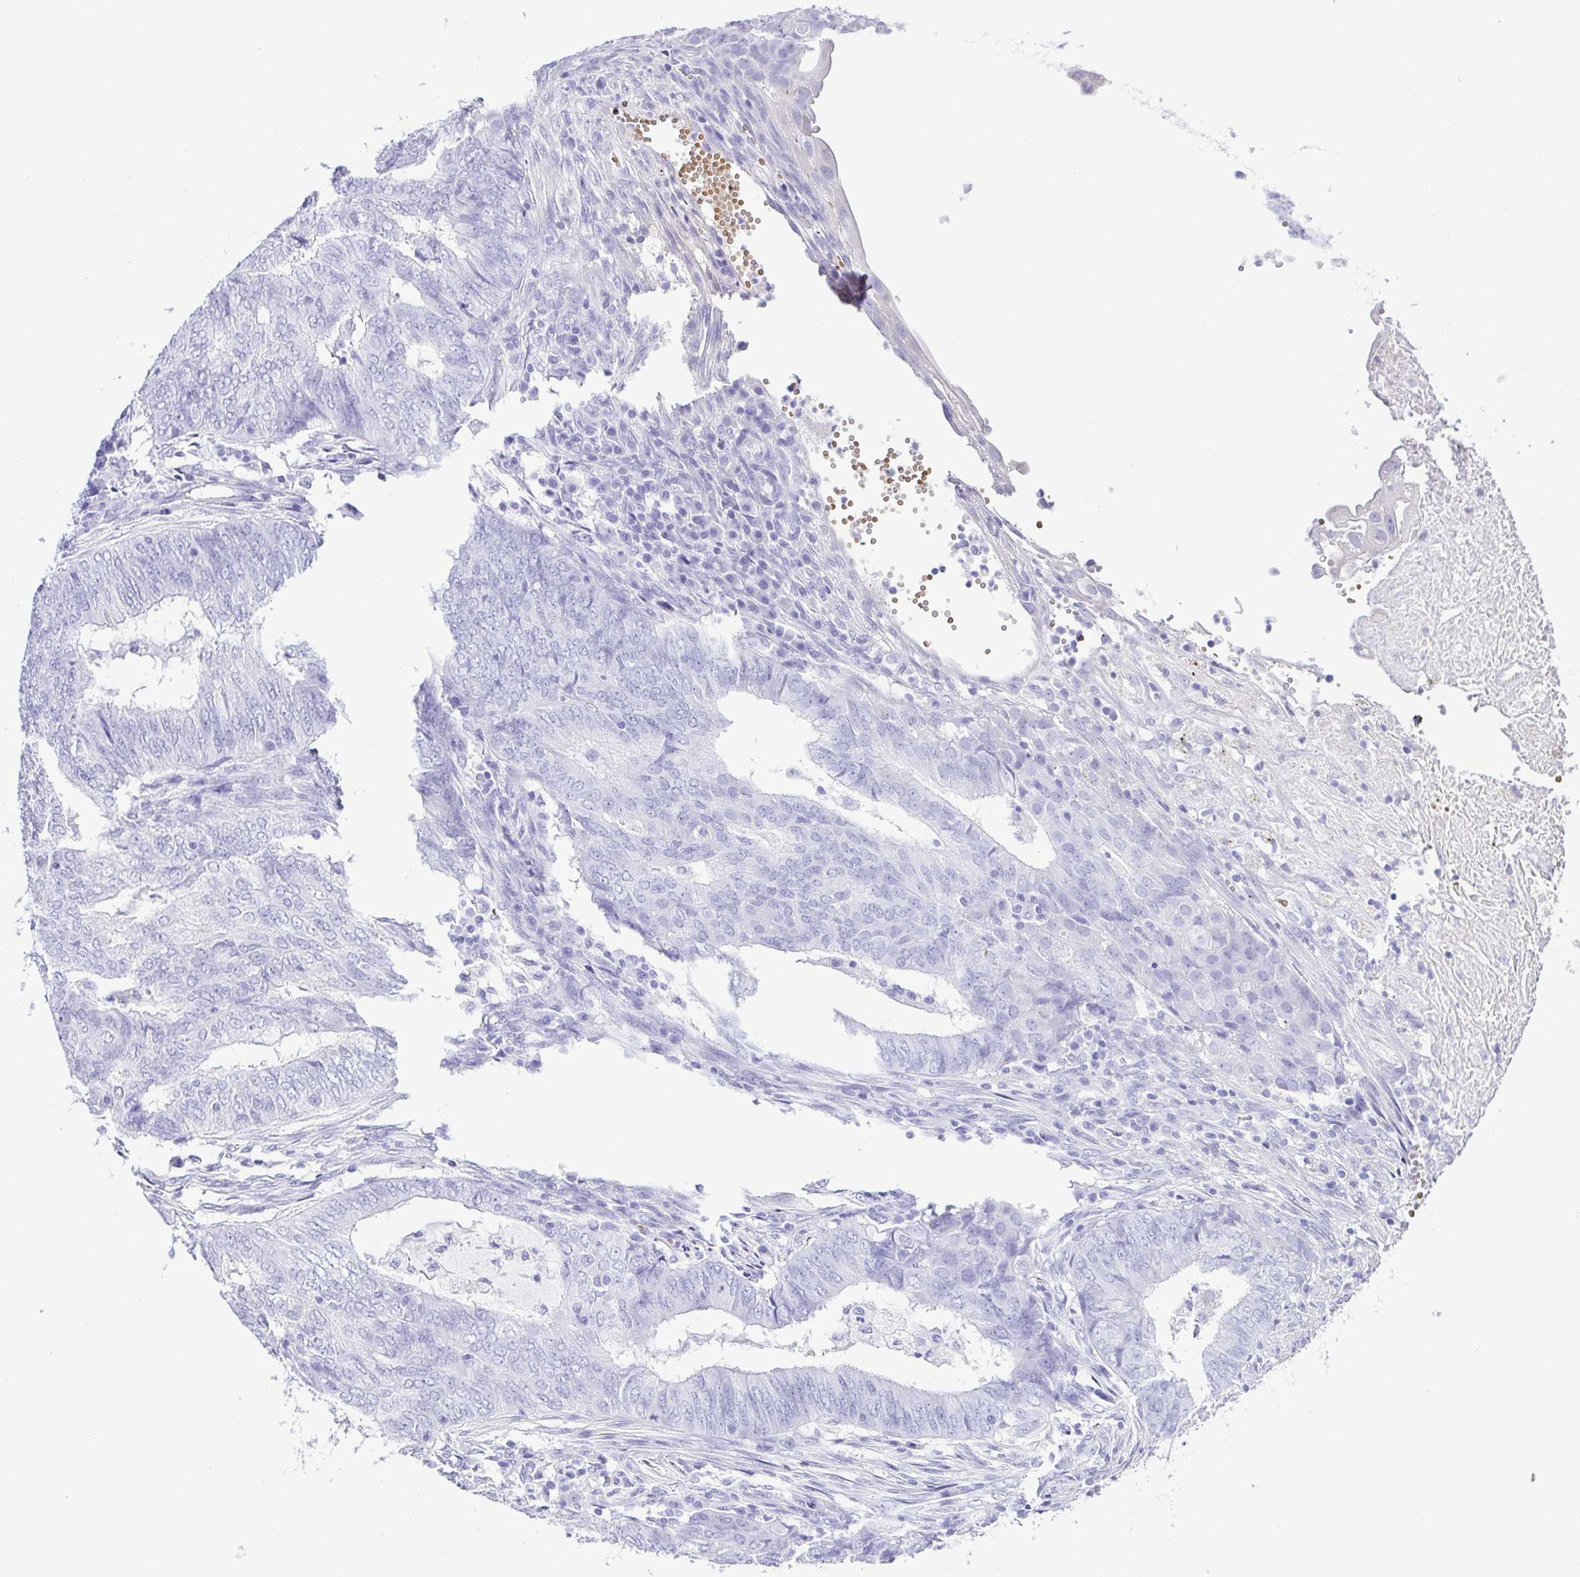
{"staining": {"intensity": "negative", "quantity": "none", "location": "none"}, "tissue": "endometrial cancer", "cell_type": "Tumor cells", "image_type": "cancer", "snomed": [{"axis": "morphology", "description": "Adenocarcinoma, NOS"}, {"axis": "topography", "description": "Endometrium"}], "caption": "A high-resolution micrograph shows immunohistochemistry staining of endometrial cancer (adenocarcinoma), which displays no significant expression in tumor cells. The staining was performed using DAB to visualize the protein expression in brown, while the nuclei were stained in blue with hematoxylin (Magnification: 20x).", "gene": "SYT1", "patient": {"sex": "female", "age": 62}}